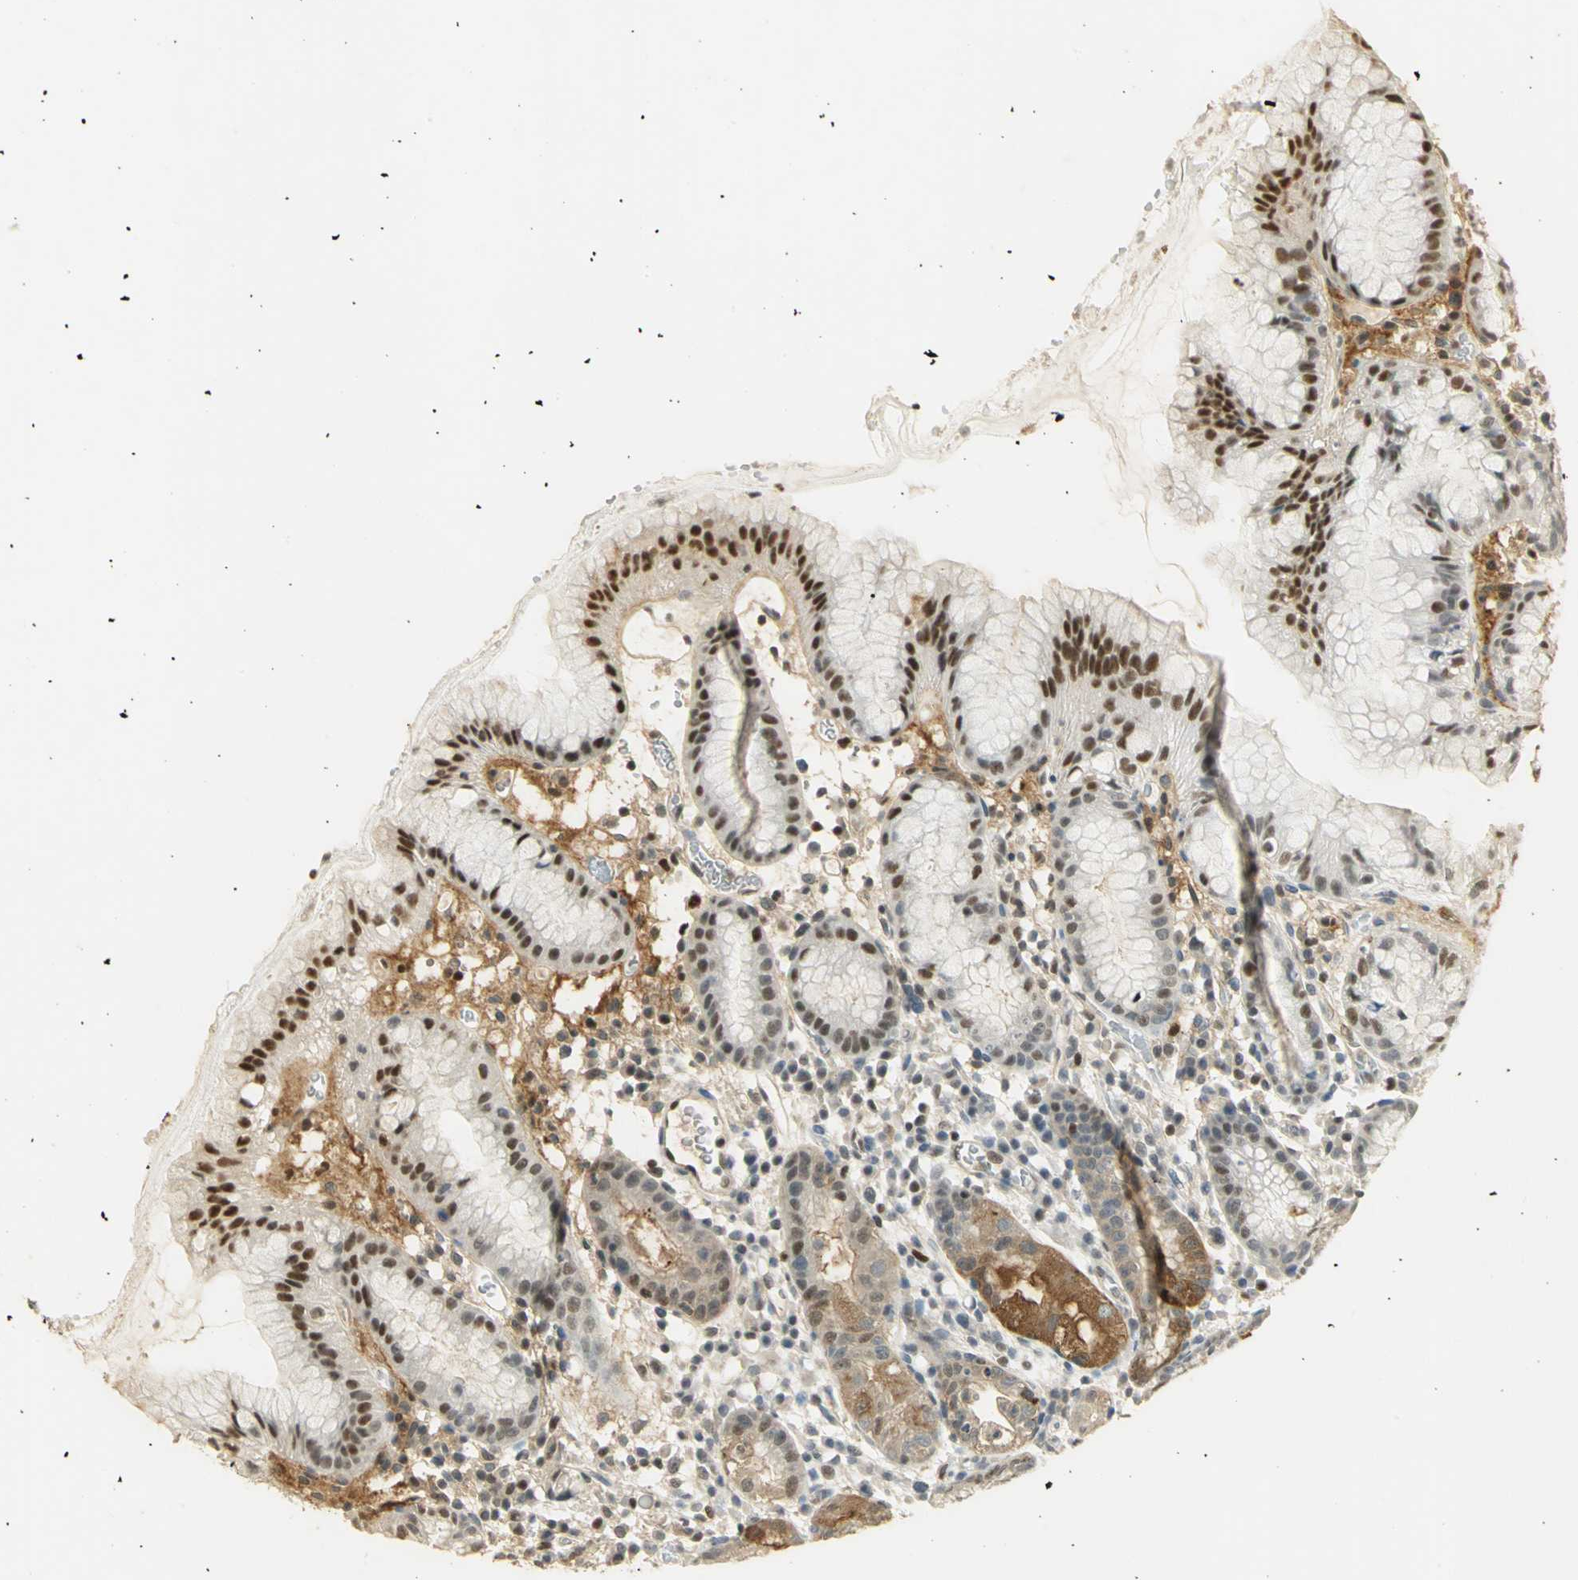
{"staining": {"intensity": "moderate", "quantity": ">75%", "location": "cytoplasmic/membranous,nuclear"}, "tissue": "stomach", "cell_type": "Glandular cells", "image_type": "normal", "snomed": [{"axis": "morphology", "description": "Normal tissue, NOS"}, {"axis": "topography", "description": "Stomach"}, {"axis": "topography", "description": "Stomach, lower"}], "caption": "Approximately >75% of glandular cells in unremarkable stomach display moderate cytoplasmic/membranous,nuclear protein expression as visualized by brown immunohistochemical staining.", "gene": "ELF1", "patient": {"sex": "female", "age": 75}}